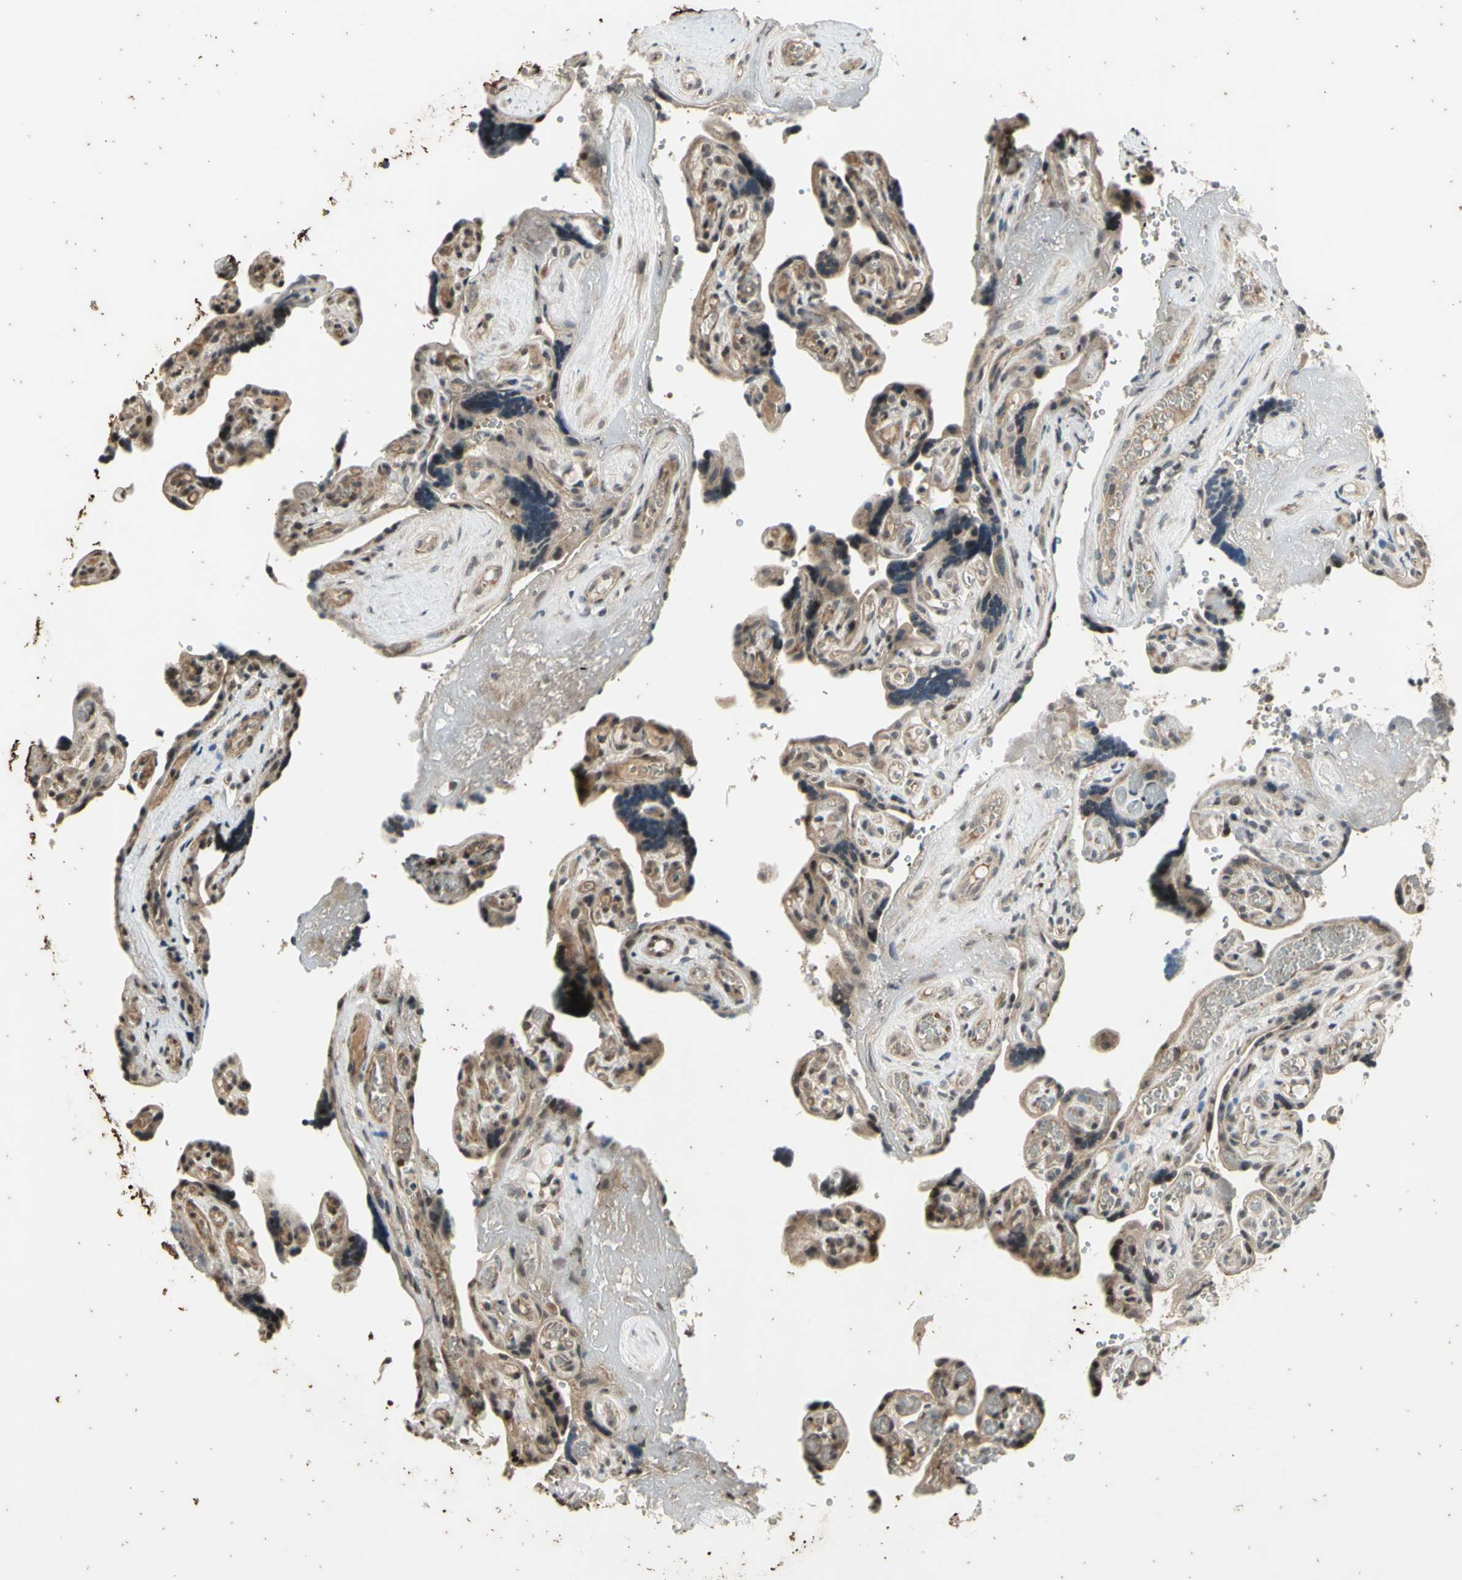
{"staining": {"intensity": "weak", "quantity": "<25%", "location": "cytoplasmic/membranous,nuclear"}, "tissue": "placenta", "cell_type": "Decidual cells", "image_type": "normal", "snomed": [{"axis": "morphology", "description": "Normal tissue, NOS"}, {"axis": "topography", "description": "Placenta"}], "caption": "Human placenta stained for a protein using immunohistochemistry reveals no positivity in decidual cells.", "gene": "EFNB2", "patient": {"sex": "female", "age": 30}}